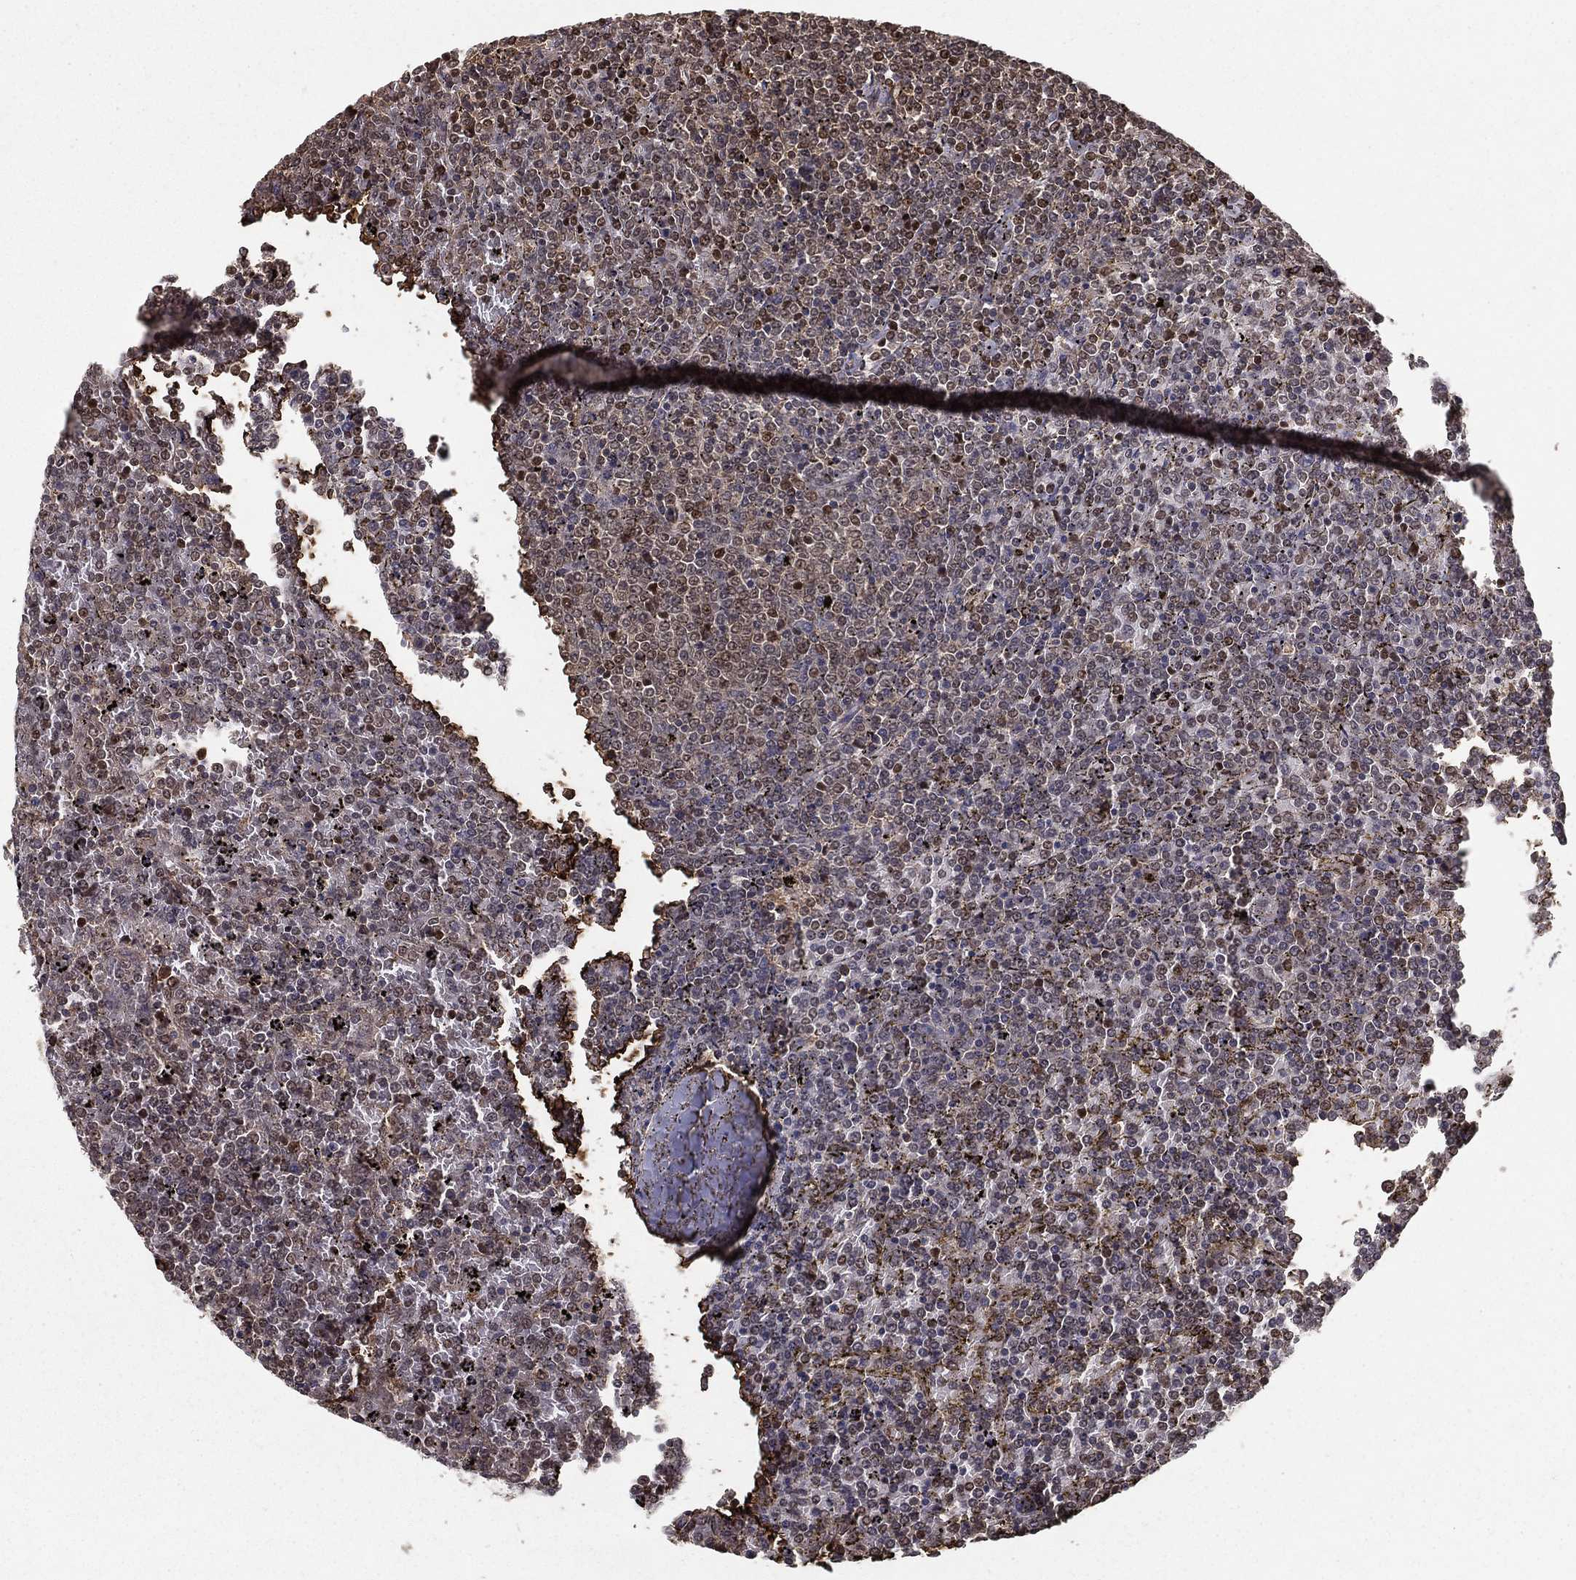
{"staining": {"intensity": "moderate", "quantity": "<25%", "location": "nuclear"}, "tissue": "lymphoma", "cell_type": "Tumor cells", "image_type": "cancer", "snomed": [{"axis": "morphology", "description": "Malignant lymphoma, non-Hodgkin's type, Low grade"}, {"axis": "topography", "description": "Spleen"}], "caption": "Malignant lymphoma, non-Hodgkin's type (low-grade) tissue displays moderate nuclear staining in approximately <25% of tumor cells, visualized by immunohistochemistry.", "gene": "SLC6A6", "patient": {"sex": "female", "age": 77}}